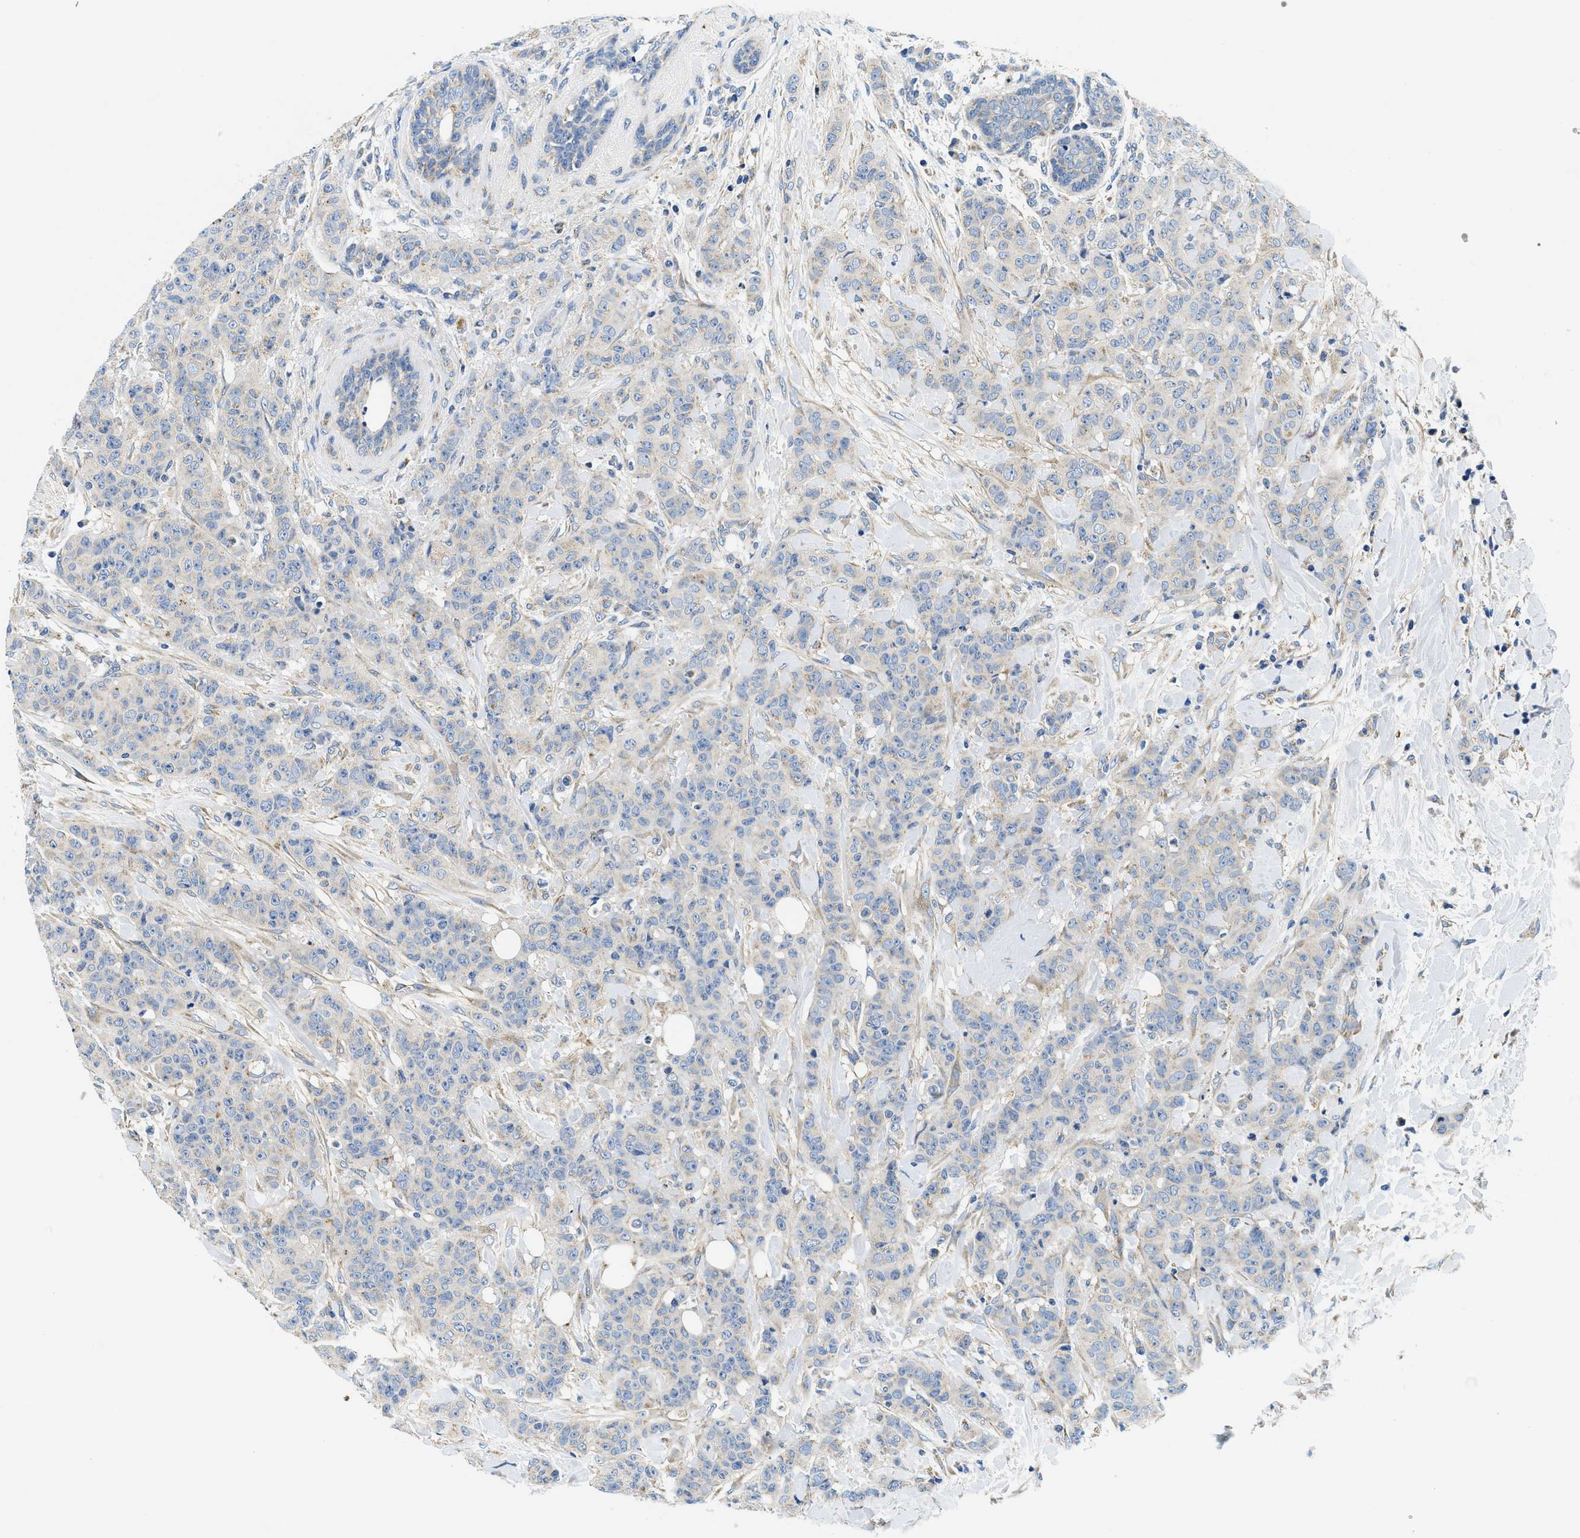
{"staining": {"intensity": "negative", "quantity": "none", "location": "none"}, "tissue": "breast cancer", "cell_type": "Tumor cells", "image_type": "cancer", "snomed": [{"axis": "morphology", "description": "Normal tissue, NOS"}, {"axis": "morphology", "description": "Duct carcinoma"}, {"axis": "topography", "description": "Breast"}], "caption": "Tumor cells are negative for brown protein staining in infiltrating ductal carcinoma (breast).", "gene": "SAMD4B", "patient": {"sex": "female", "age": 40}}